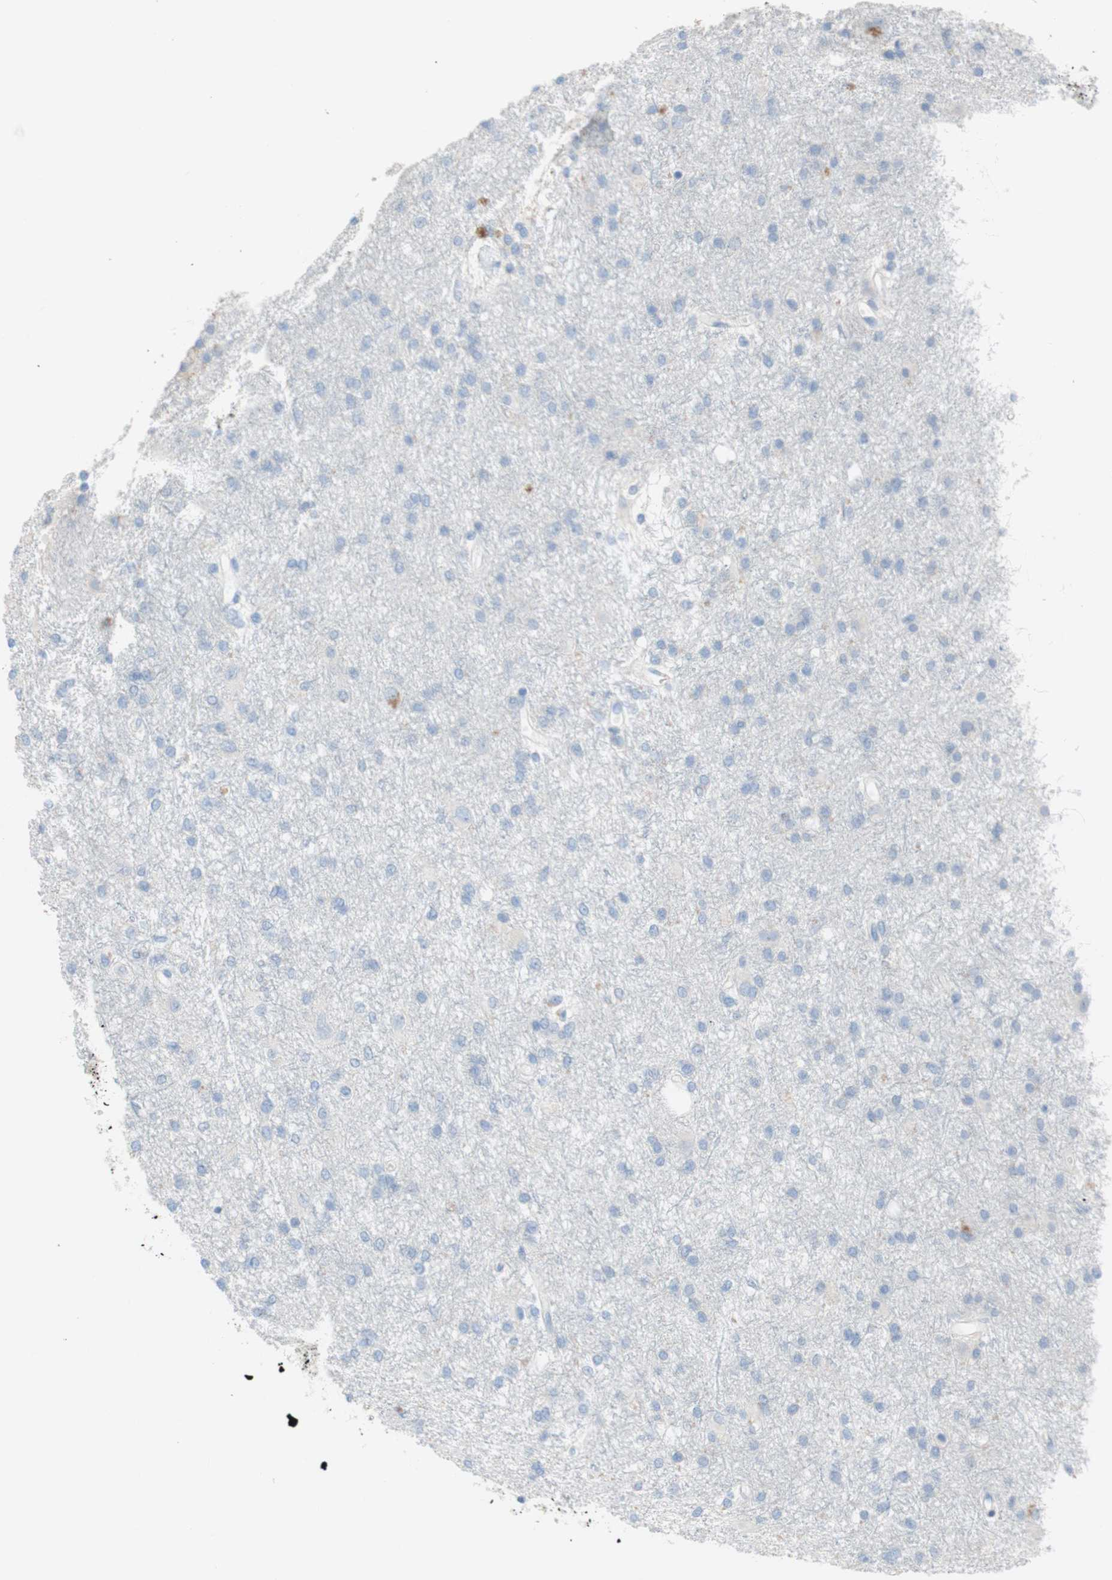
{"staining": {"intensity": "negative", "quantity": "none", "location": "none"}, "tissue": "glioma", "cell_type": "Tumor cells", "image_type": "cancer", "snomed": [{"axis": "morphology", "description": "Glioma, malignant, High grade"}, {"axis": "topography", "description": "Brain"}], "caption": "The image demonstrates no significant staining in tumor cells of malignant glioma (high-grade). The staining is performed using DAB (3,3'-diaminobenzidine) brown chromogen with nuclei counter-stained in using hematoxylin.", "gene": "POLR2J3", "patient": {"sex": "female", "age": 59}}